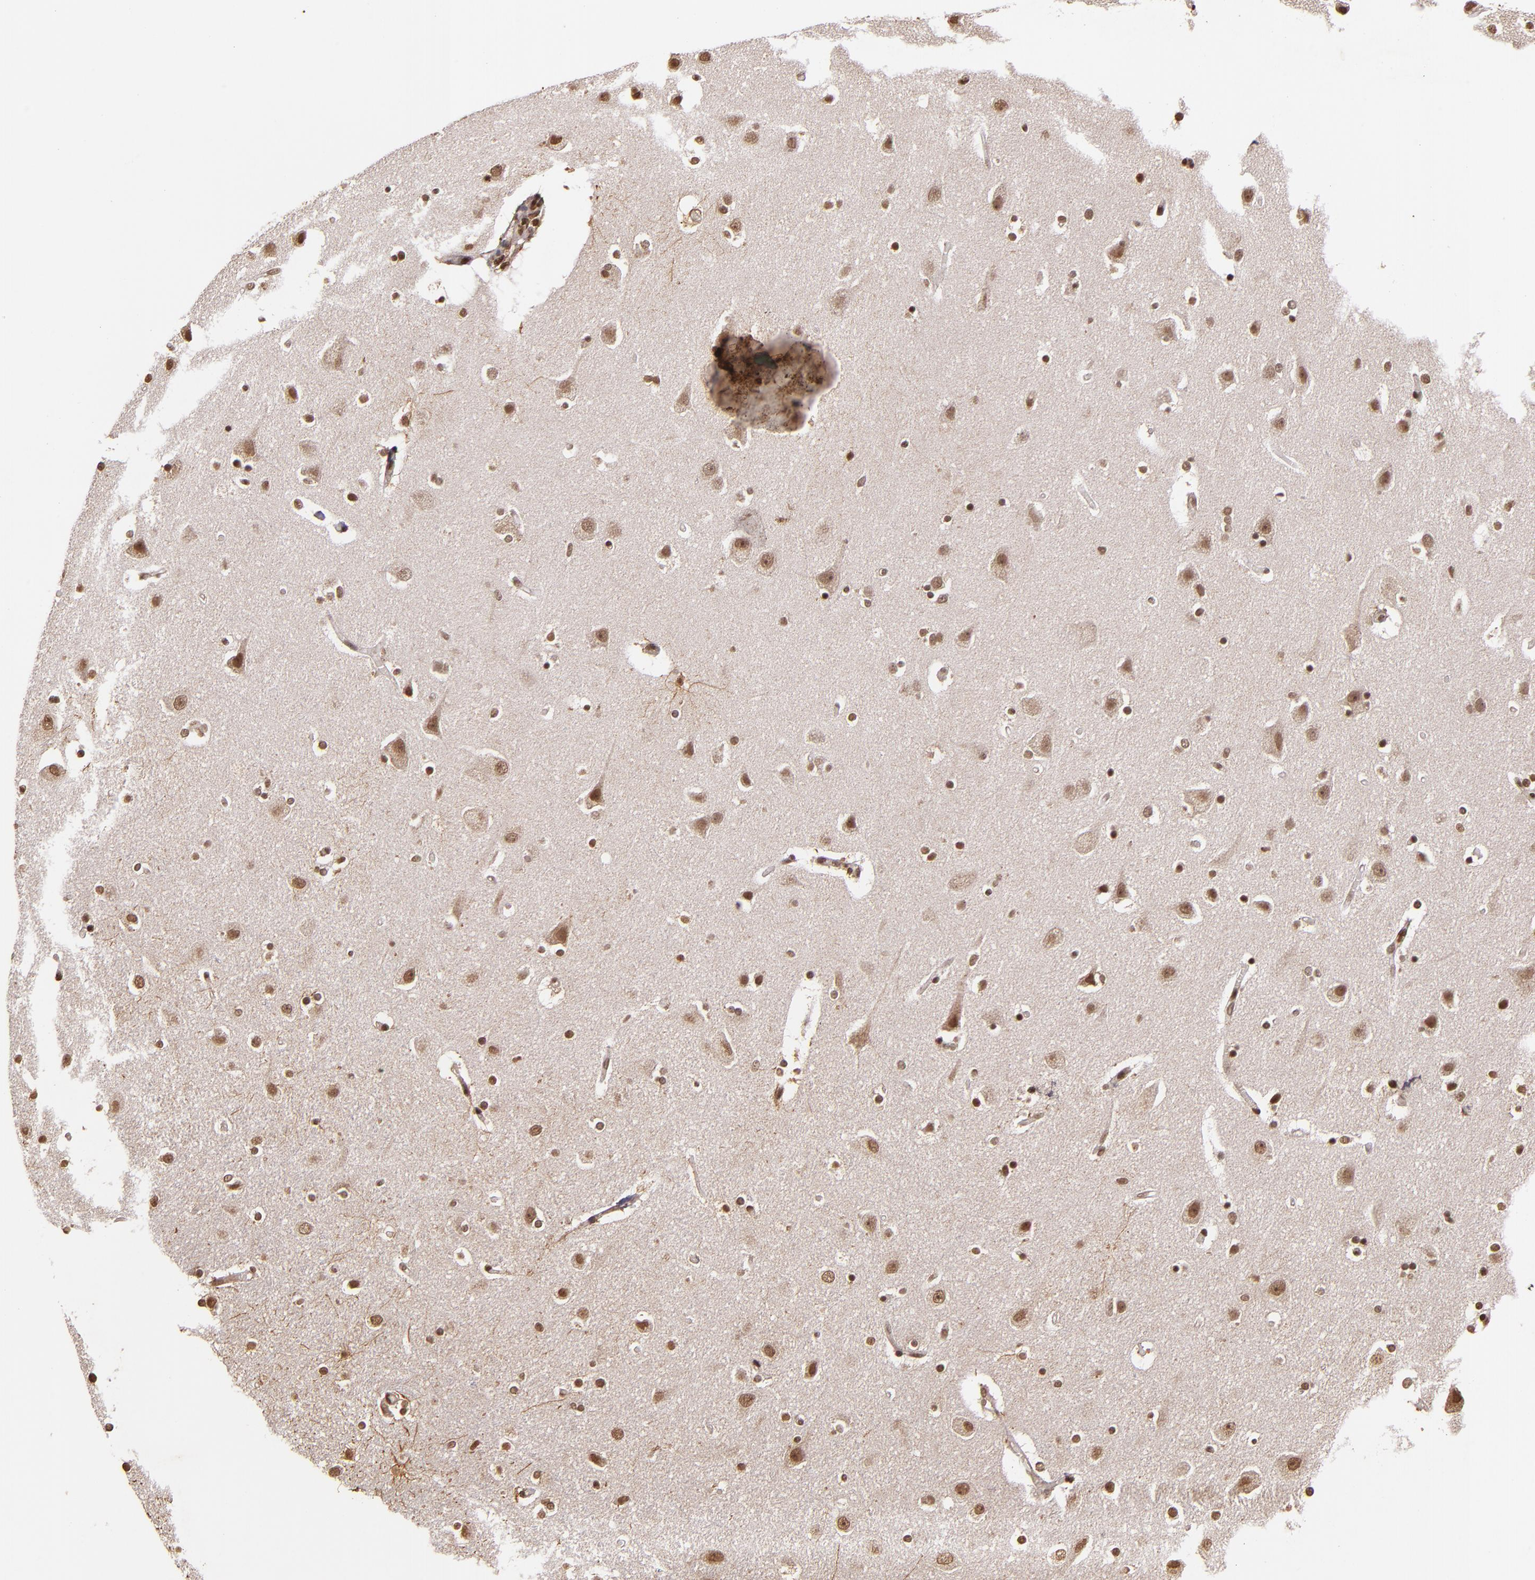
{"staining": {"intensity": "negative", "quantity": "none", "location": "none"}, "tissue": "caudate", "cell_type": "Glial cells", "image_type": "normal", "snomed": [{"axis": "morphology", "description": "Normal tissue, NOS"}, {"axis": "topography", "description": "Lateral ventricle wall"}], "caption": "IHC photomicrograph of unremarkable caudate: caudate stained with DAB (3,3'-diaminobenzidine) reveals no significant protein positivity in glial cells.", "gene": "CUL3", "patient": {"sex": "female", "age": 54}}